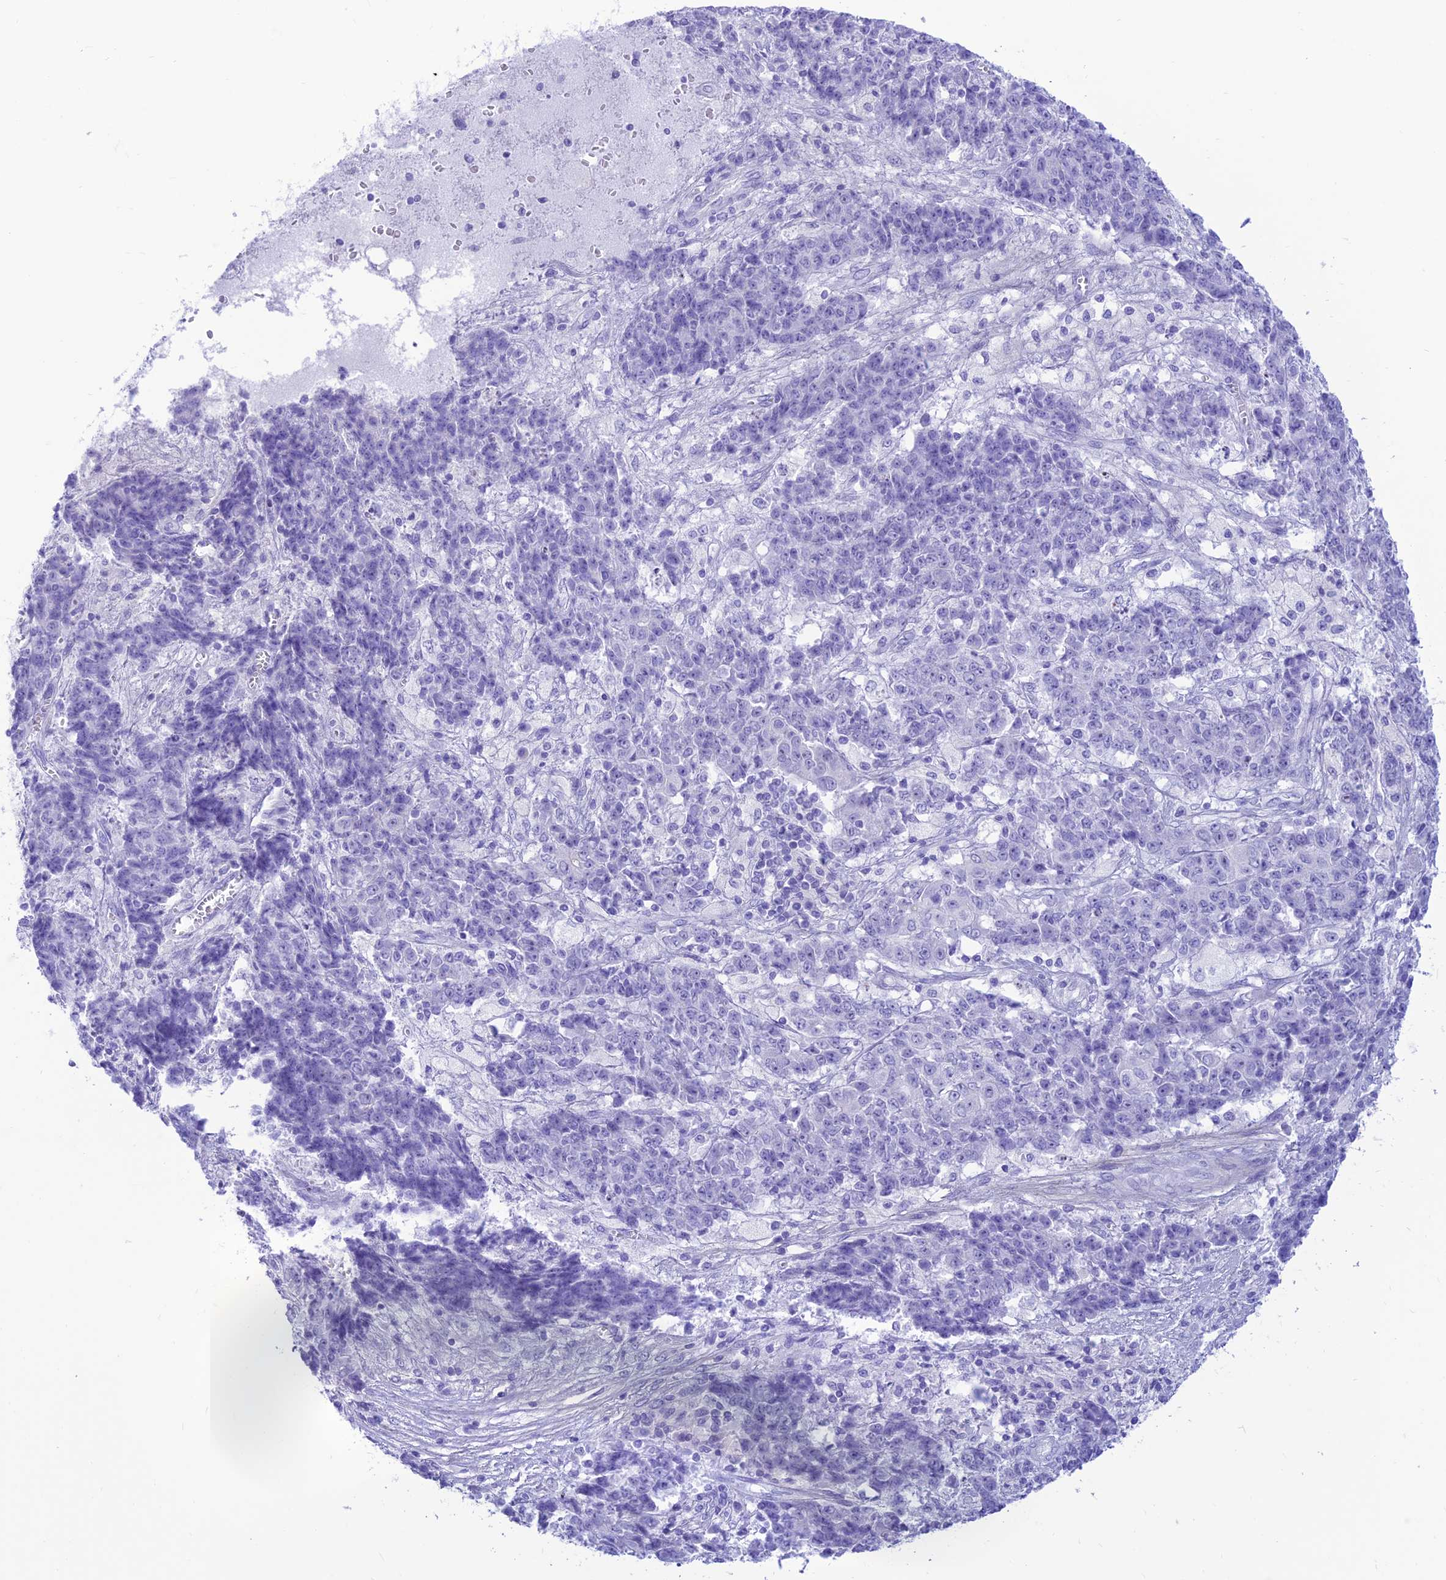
{"staining": {"intensity": "negative", "quantity": "none", "location": "none"}, "tissue": "ovarian cancer", "cell_type": "Tumor cells", "image_type": "cancer", "snomed": [{"axis": "morphology", "description": "Carcinoma, endometroid"}, {"axis": "topography", "description": "Ovary"}], "caption": "A photomicrograph of ovarian cancer stained for a protein displays no brown staining in tumor cells.", "gene": "PRNP", "patient": {"sex": "female", "age": 42}}